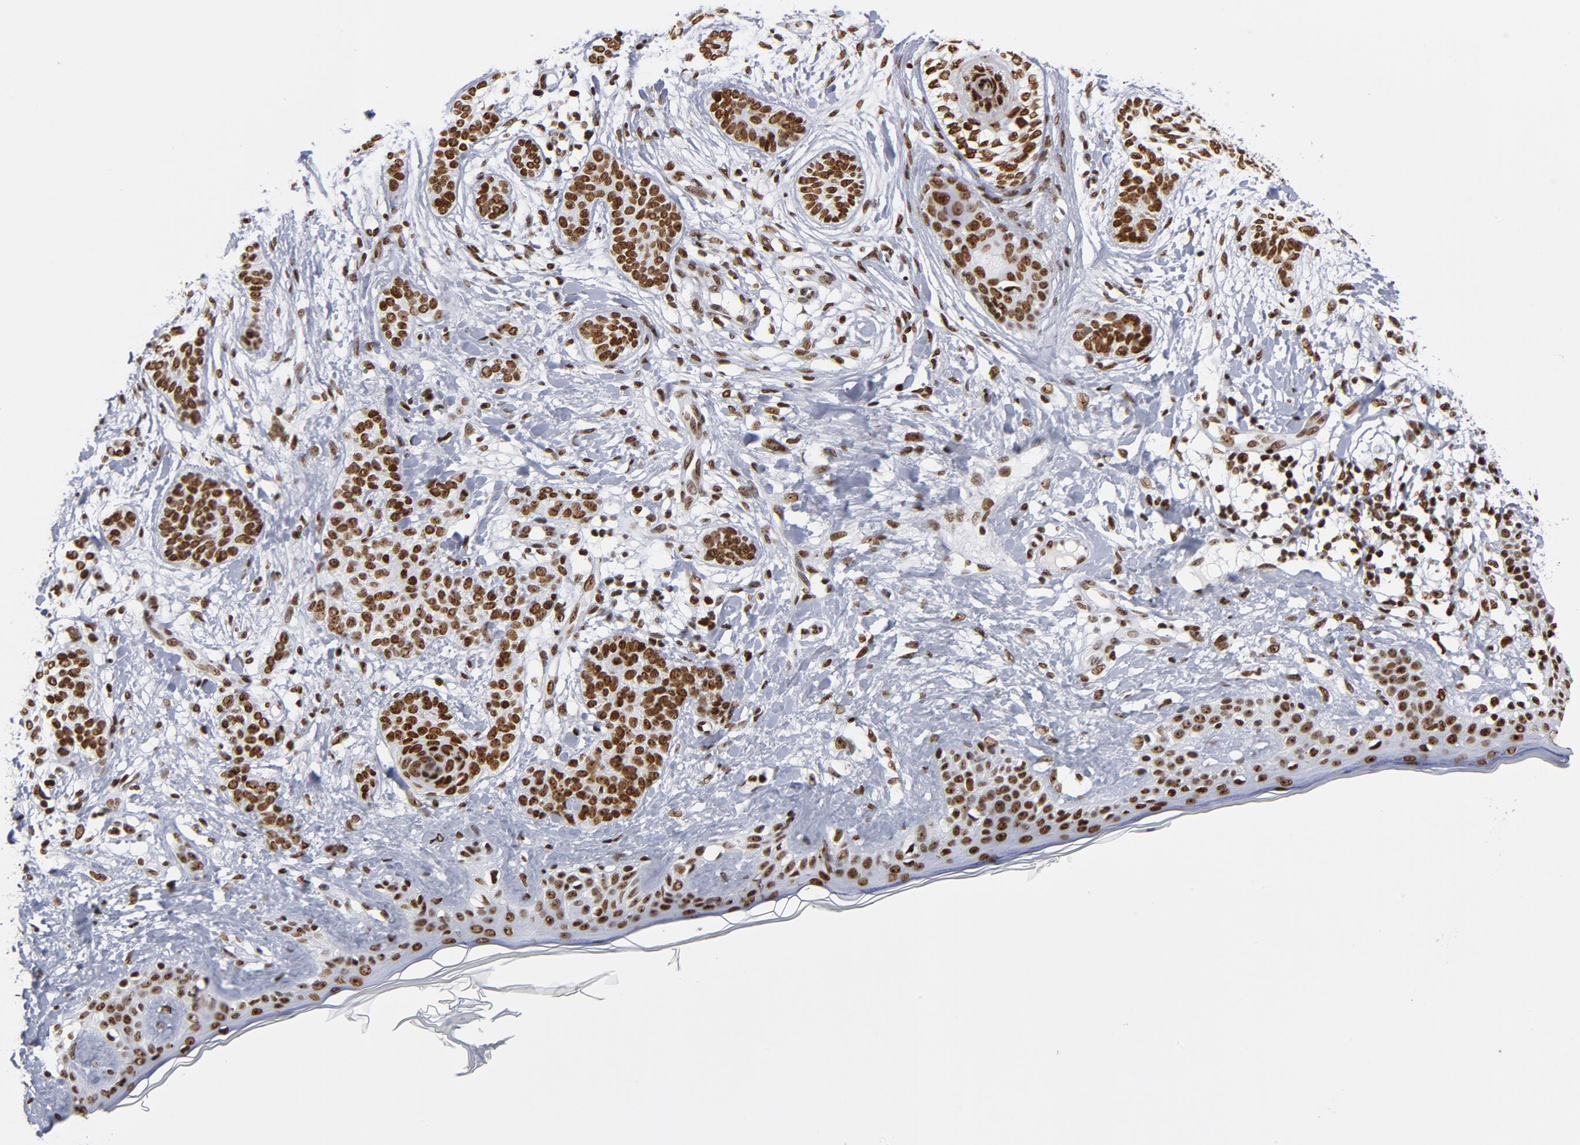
{"staining": {"intensity": "moderate", "quantity": ">75%", "location": "nuclear"}, "tissue": "skin cancer", "cell_type": "Tumor cells", "image_type": "cancer", "snomed": [{"axis": "morphology", "description": "Normal tissue, NOS"}, {"axis": "morphology", "description": "Basal cell carcinoma"}, {"axis": "topography", "description": "Skin"}], "caption": "About >75% of tumor cells in skin cancer exhibit moderate nuclear protein expression as visualized by brown immunohistochemical staining.", "gene": "TOP2B", "patient": {"sex": "male", "age": 63}}